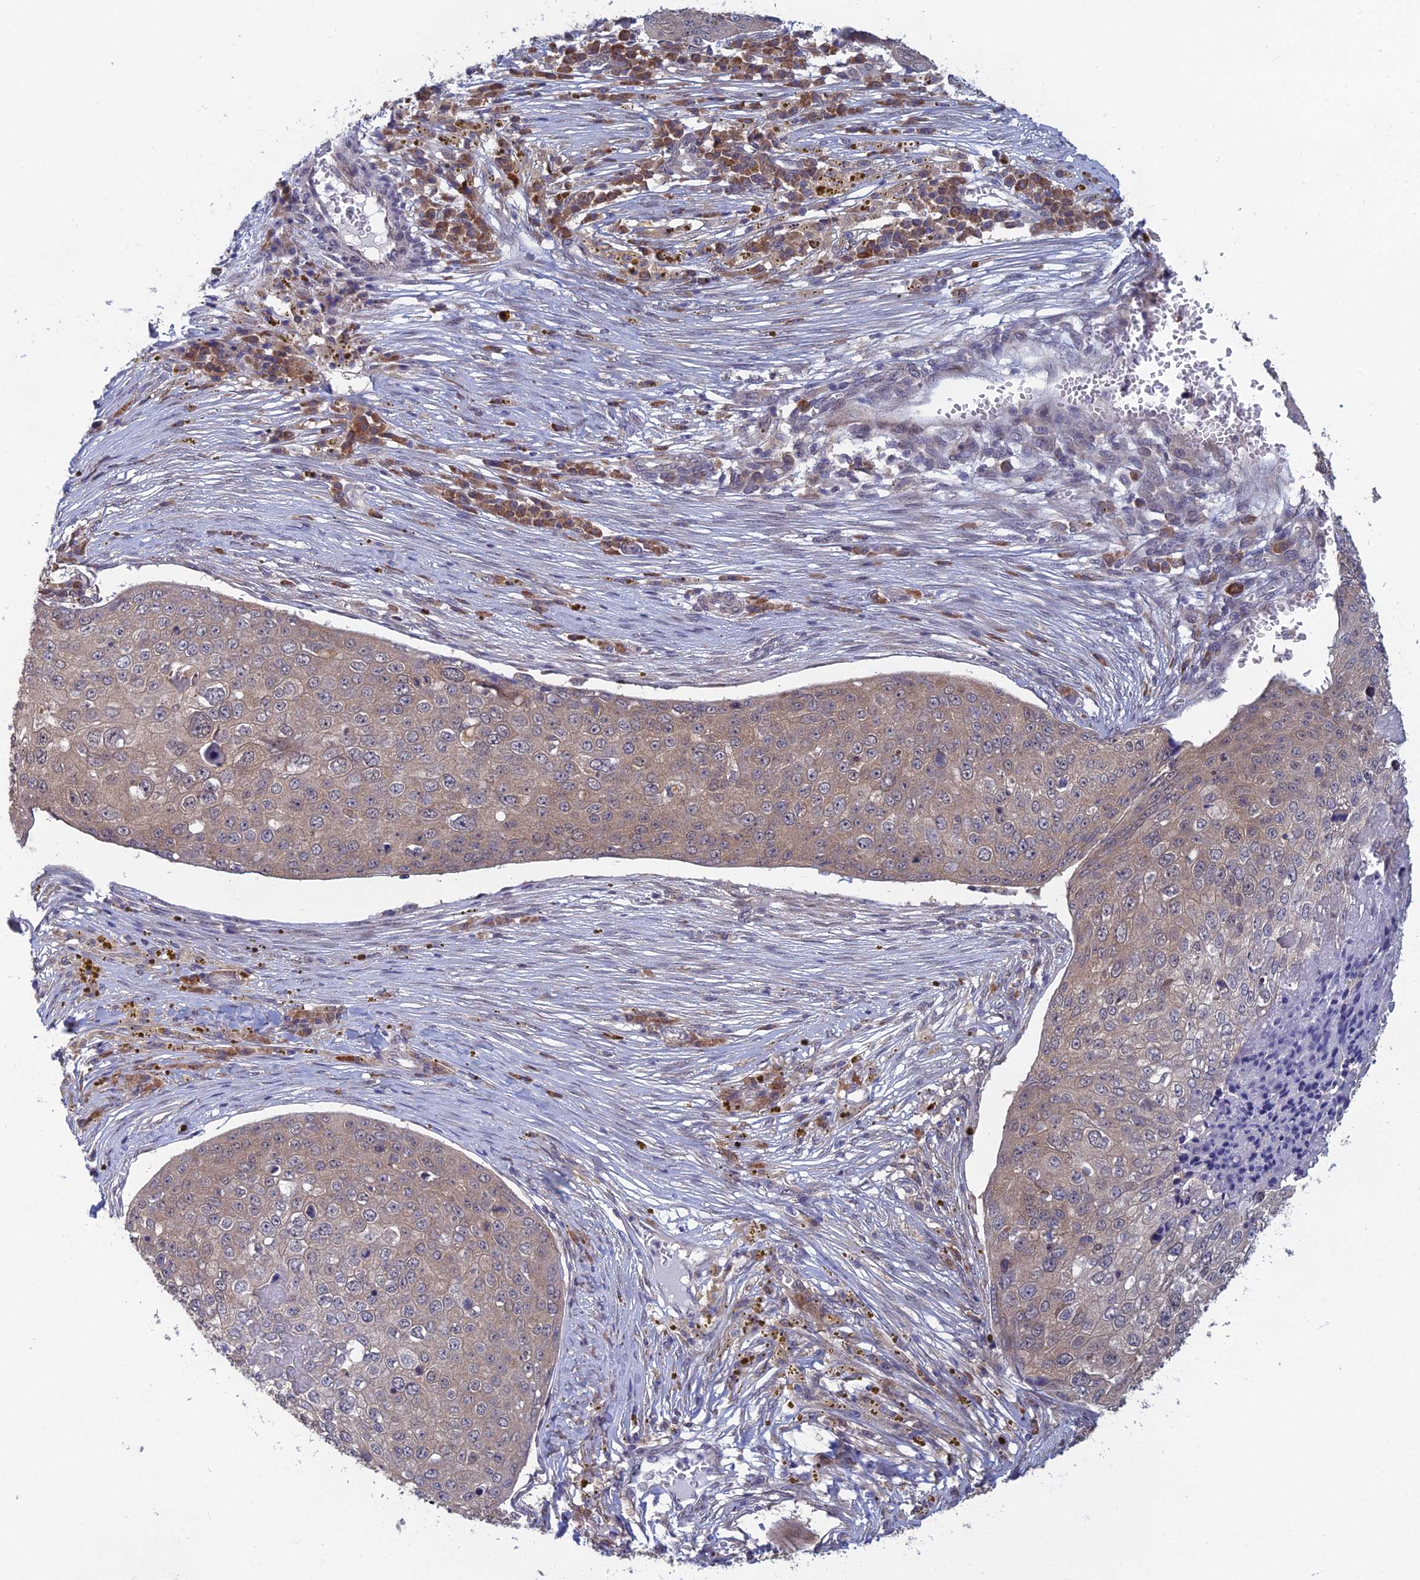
{"staining": {"intensity": "weak", "quantity": "25%-75%", "location": "cytoplasmic/membranous"}, "tissue": "skin cancer", "cell_type": "Tumor cells", "image_type": "cancer", "snomed": [{"axis": "morphology", "description": "Squamous cell carcinoma, NOS"}, {"axis": "topography", "description": "Skin"}], "caption": "Immunohistochemical staining of skin cancer demonstrates weak cytoplasmic/membranous protein expression in about 25%-75% of tumor cells.", "gene": "SRA1", "patient": {"sex": "male", "age": 71}}